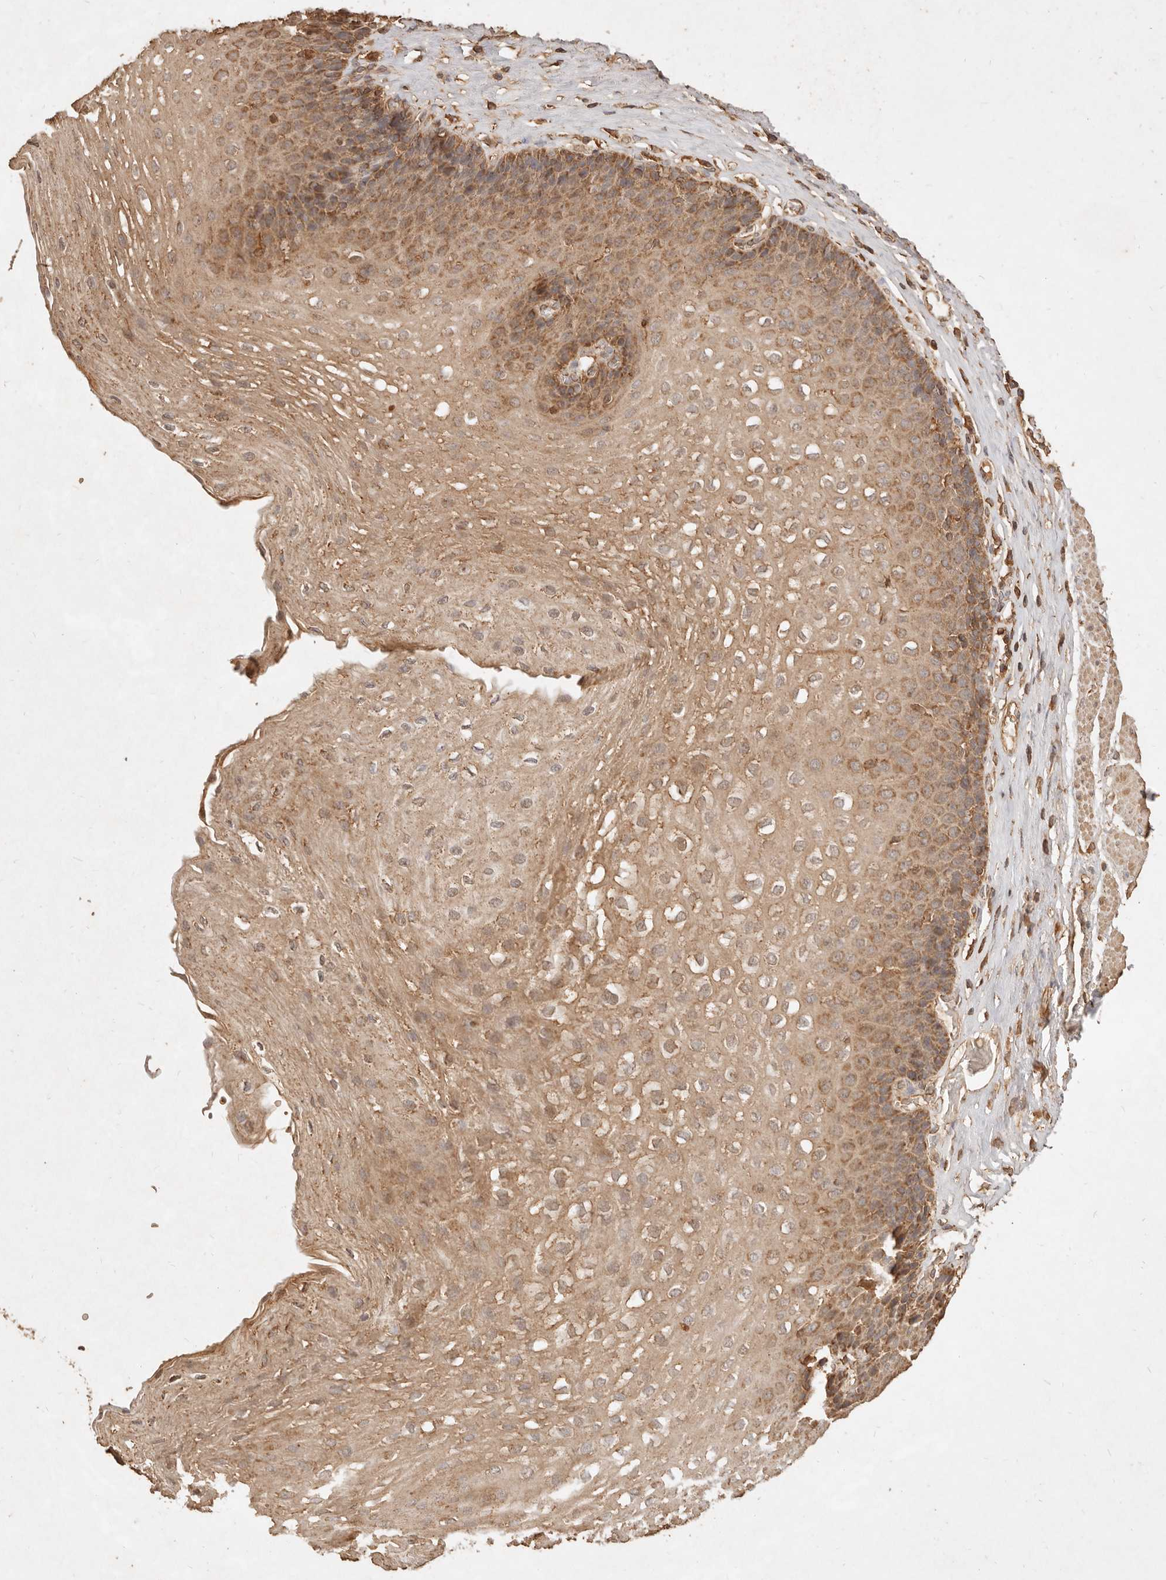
{"staining": {"intensity": "moderate", "quantity": ">75%", "location": "cytoplasmic/membranous"}, "tissue": "esophagus", "cell_type": "Squamous epithelial cells", "image_type": "normal", "snomed": [{"axis": "morphology", "description": "Normal tissue, NOS"}, {"axis": "topography", "description": "Esophagus"}], "caption": "This photomicrograph reveals benign esophagus stained with immunohistochemistry to label a protein in brown. The cytoplasmic/membranous of squamous epithelial cells show moderate positivity for the protein. Nuclei are counter-stained blue.", "gene": "FAM180B", "patient": {"sex": "female", "age": 66}}